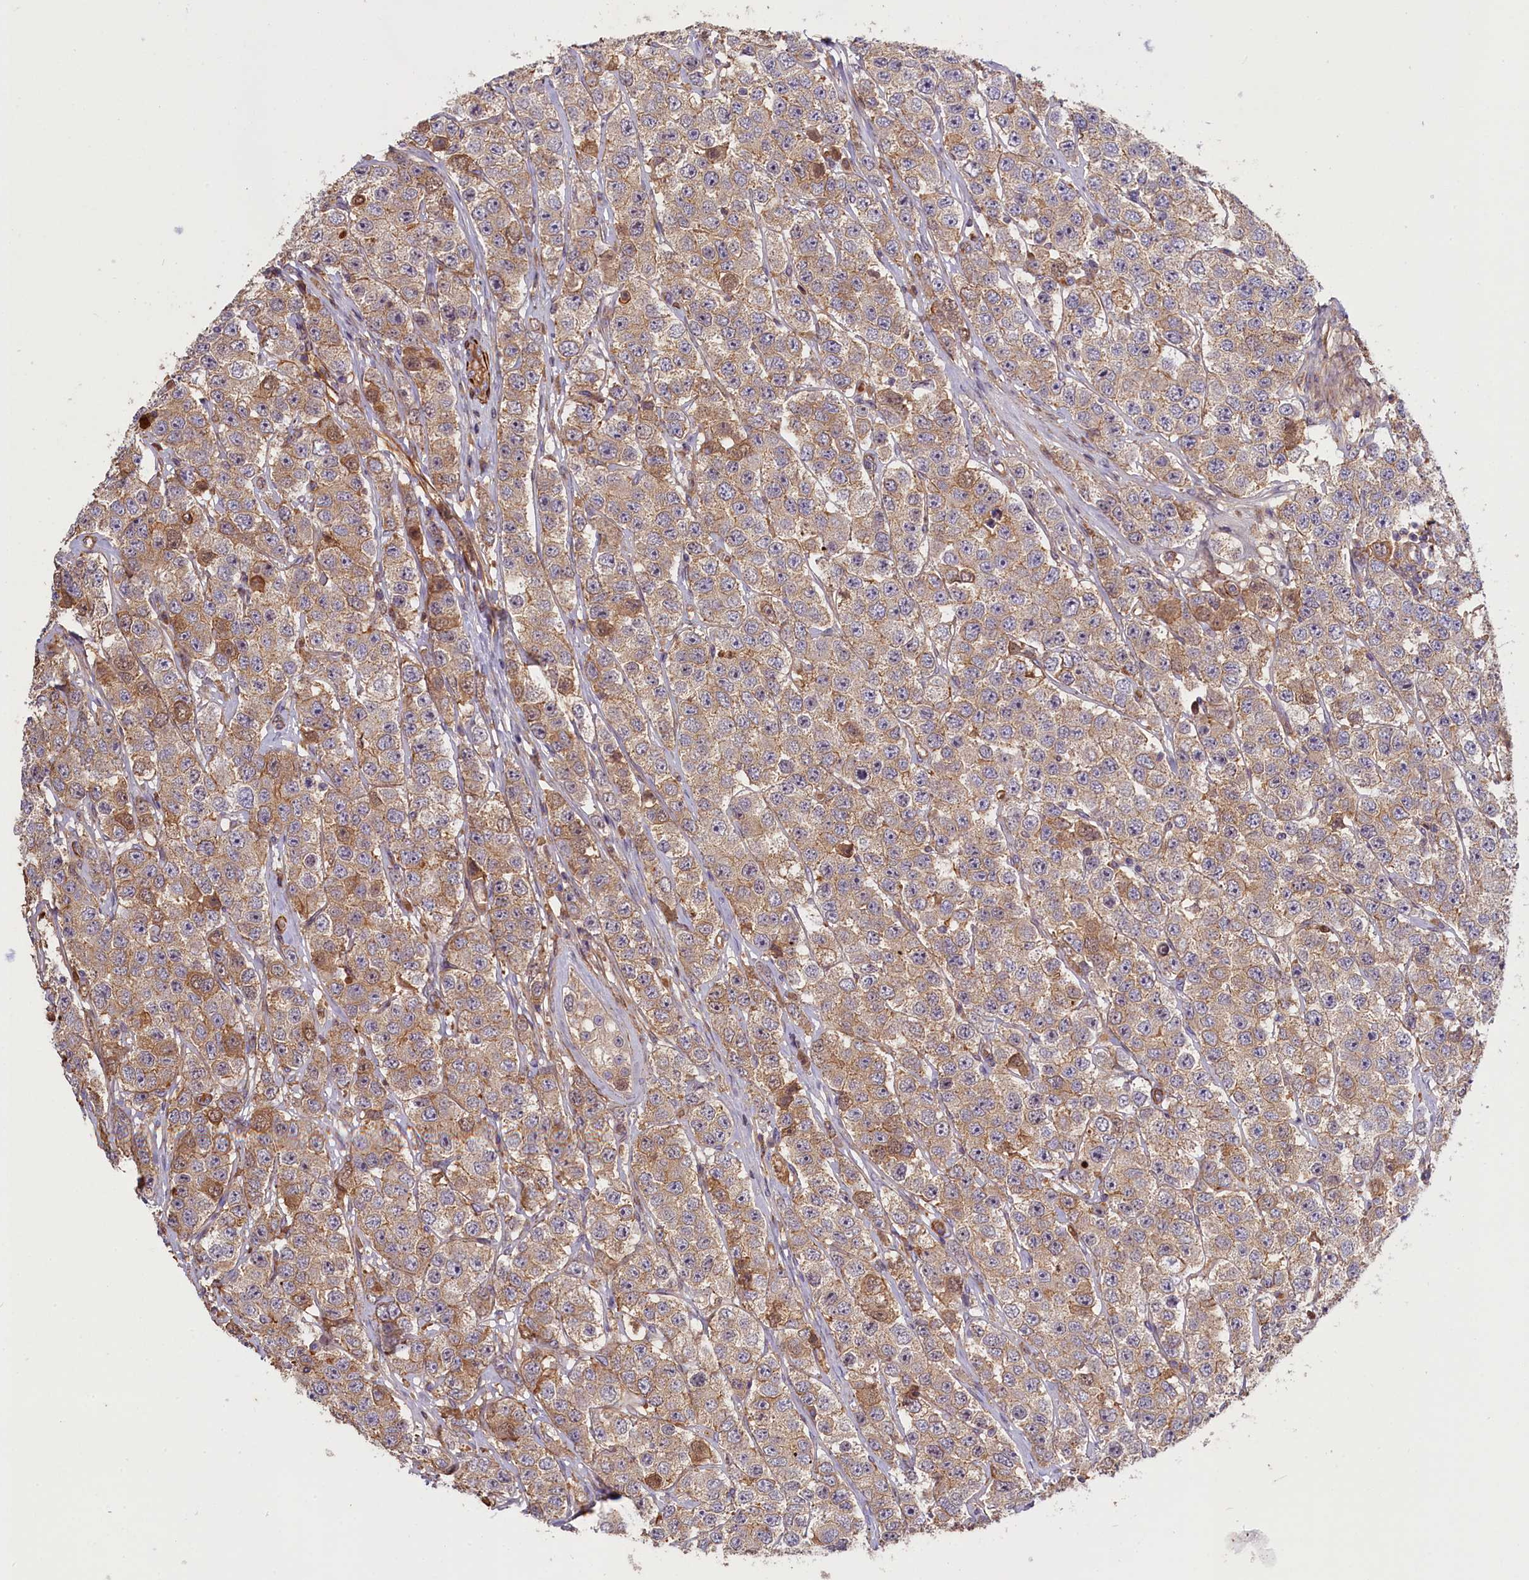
{"staining": {"intensity": "weak", "quantity": ">75%", "location": "cytoplasmic/membranous"}, "tissue": "testis cancer", "cell_type": "Tumor cells", "image_type": "cancer", "snomed": [{"axis": "morphology", "description": "Seminoma, NOS"}, {"axis": "topography", "description": "Testis"}], "caption": "Seminoma (testis) was stained to show a protein in brown. There is low levels of weak cytoplasmic/membranous expression in approximately >75% of tumor cells. Nuclei are stained in blue.", "gene": "FUZ", "patient": {"sex": "male", "age": 28}}